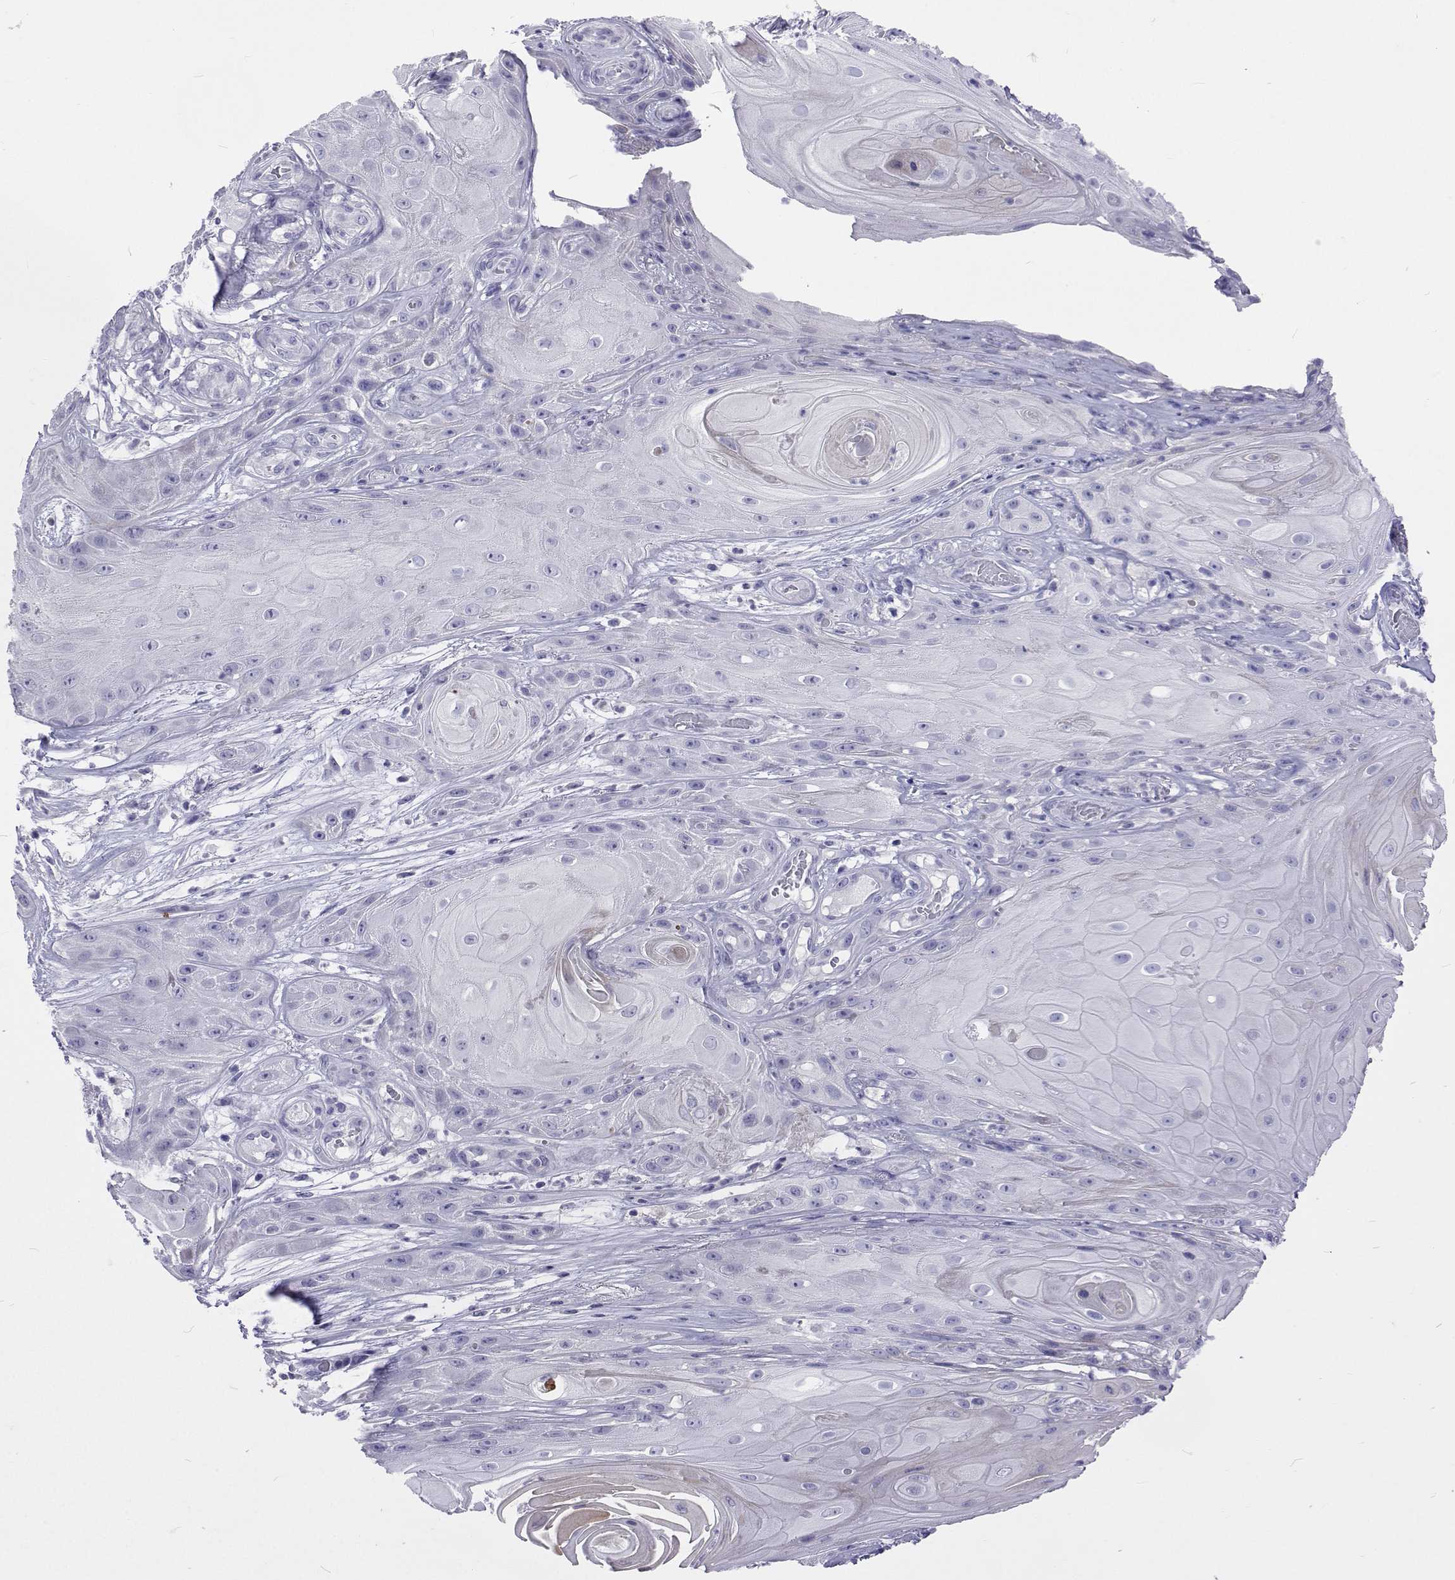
{"staining": {"intensity": "negative", "quantity": "none", "location": "none"}, "tissue": "skin cancer", "cell_type": "Tumor cells", "image_type": "cancer", "snomed": [{"axis": "morphology", "description": "Squamous cell carcinoma, NOS"}, {"axis": "topography", "description": "Skin"}], "caption": "Tumor cells show no significant staining in skin cancer.", "gene": "UMODL1", "patient": {"sex": "male", "age": 62}}